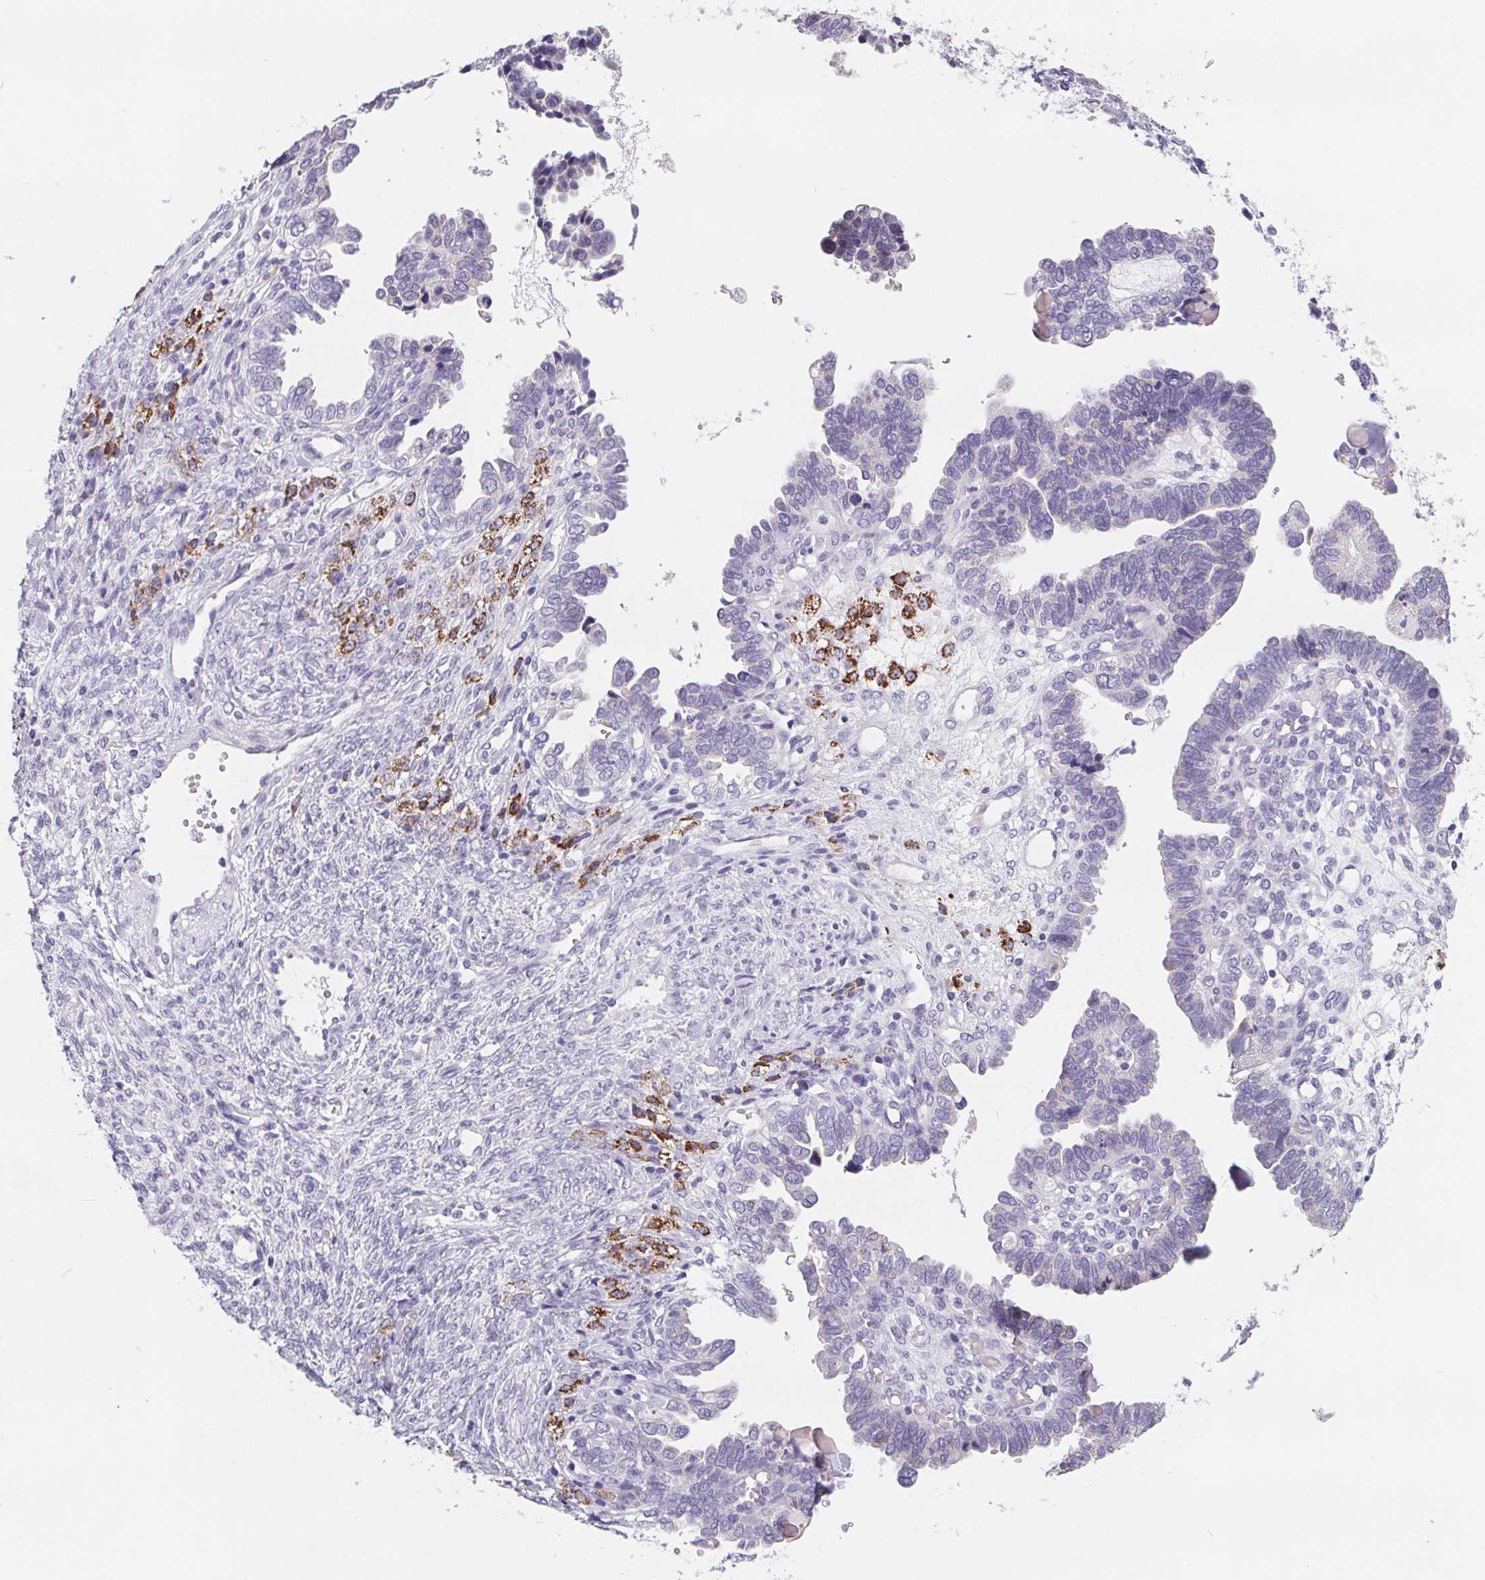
{"staining": {"intensity": "negative", "quantity": "none", "location": "none"}, "tissue": "ovarian cancer", "cell_type": "Tumor cells", "image_type": "cancer", "snomed": [{"axis": "morphology", "description": "Cystadenocarcinoma, serous, NOS"}, {"axis": "topography", "description": "Ovary"}], "caption": "Tumor cells are negative for protein expression in human ovarian serous cystadenocarcinoma.", "gene": "FDX1", "patient": {"sex": "female", "age": 51}}